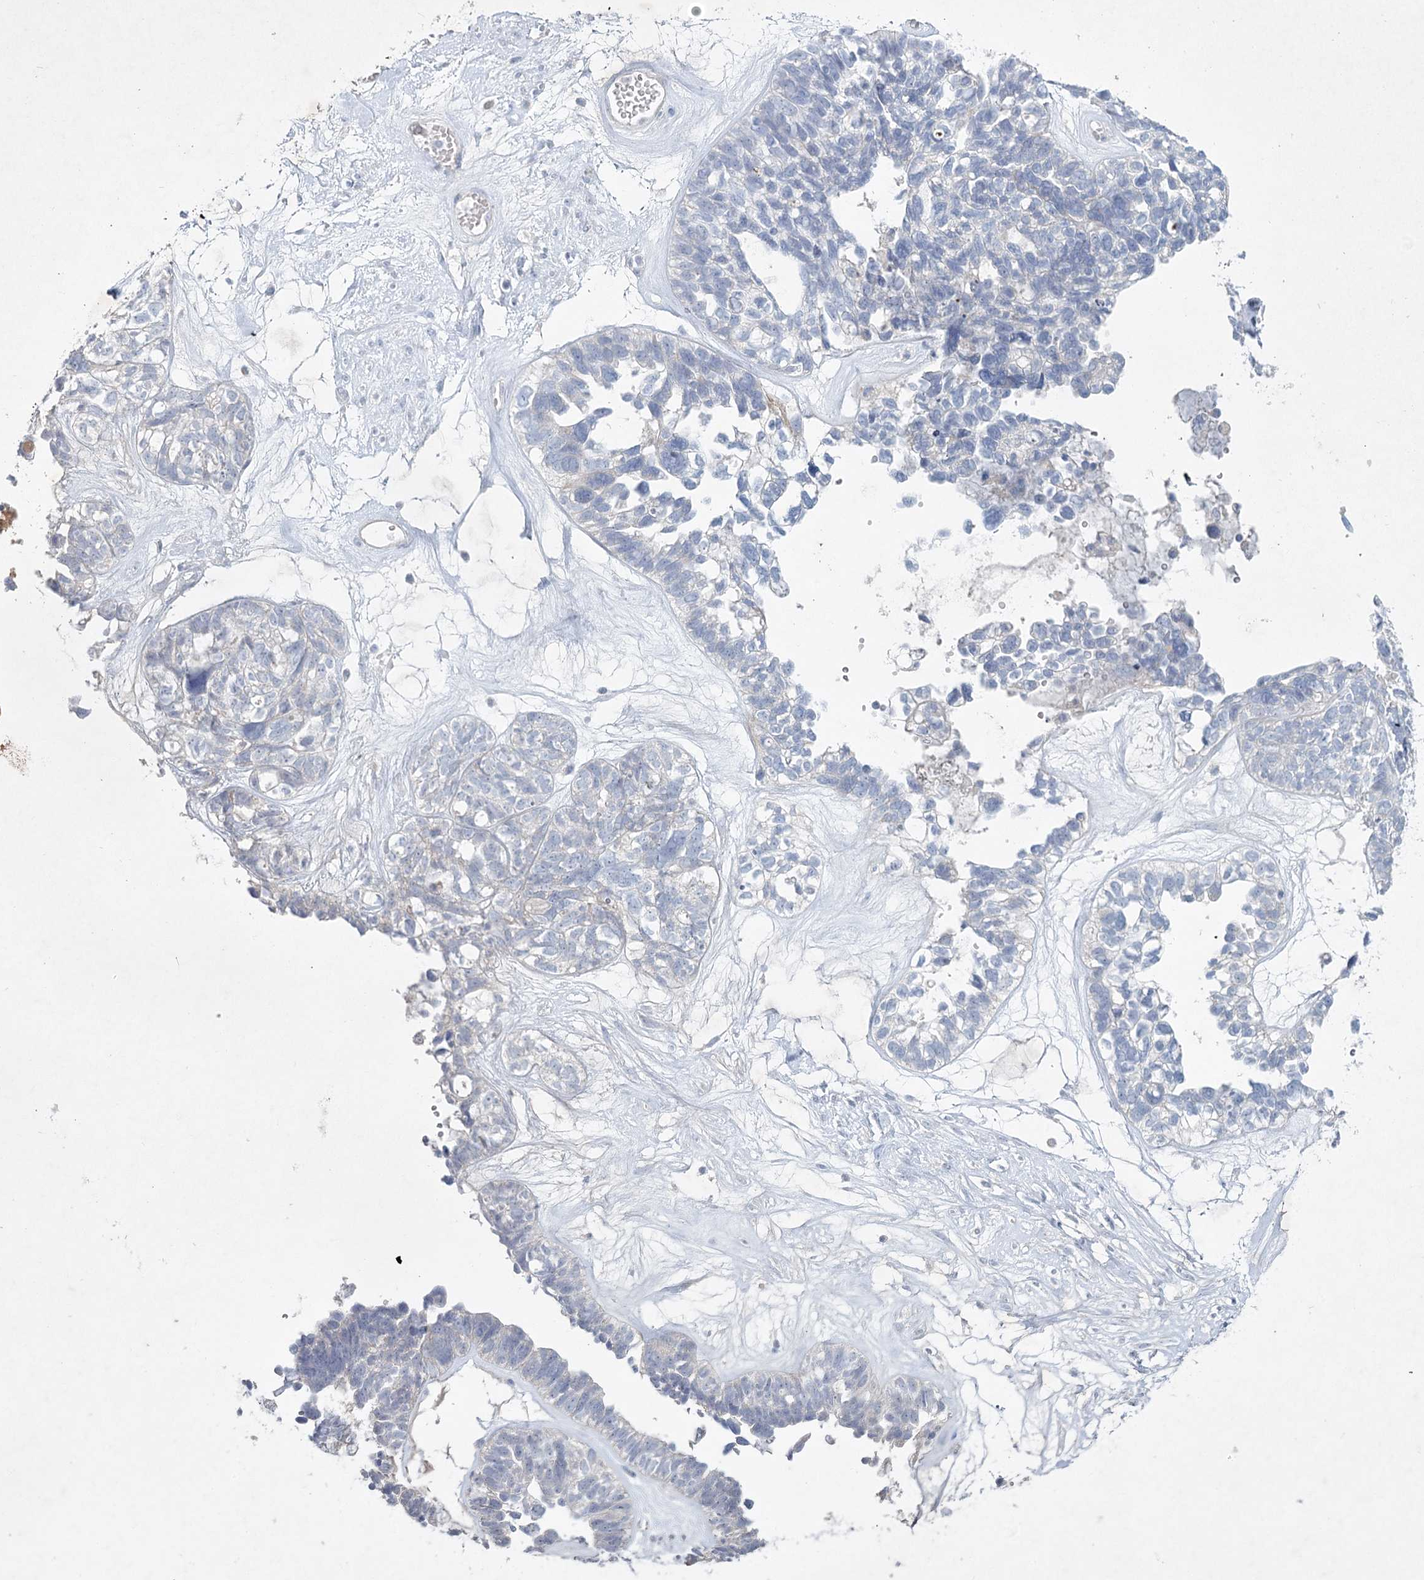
{"staining": {"intensity": "negative", "quantity": "none", "location": "none"}, "tissue": "ovarian cancer", "cell_type": "Tumor cells", "image_type": "cancer", "snomed": [{"axis": "morphology", "description": "Cystadenocarcinoma, serous, NOS"}, {"axis": "topography", "description": "Ovary"}], "caption": "Ovarian cancer was stained to show a protein in brown. There is no significant staining in tumor cells.", "gene": "MAP3K13", "patient": {"sex": "female", "age": 79}}